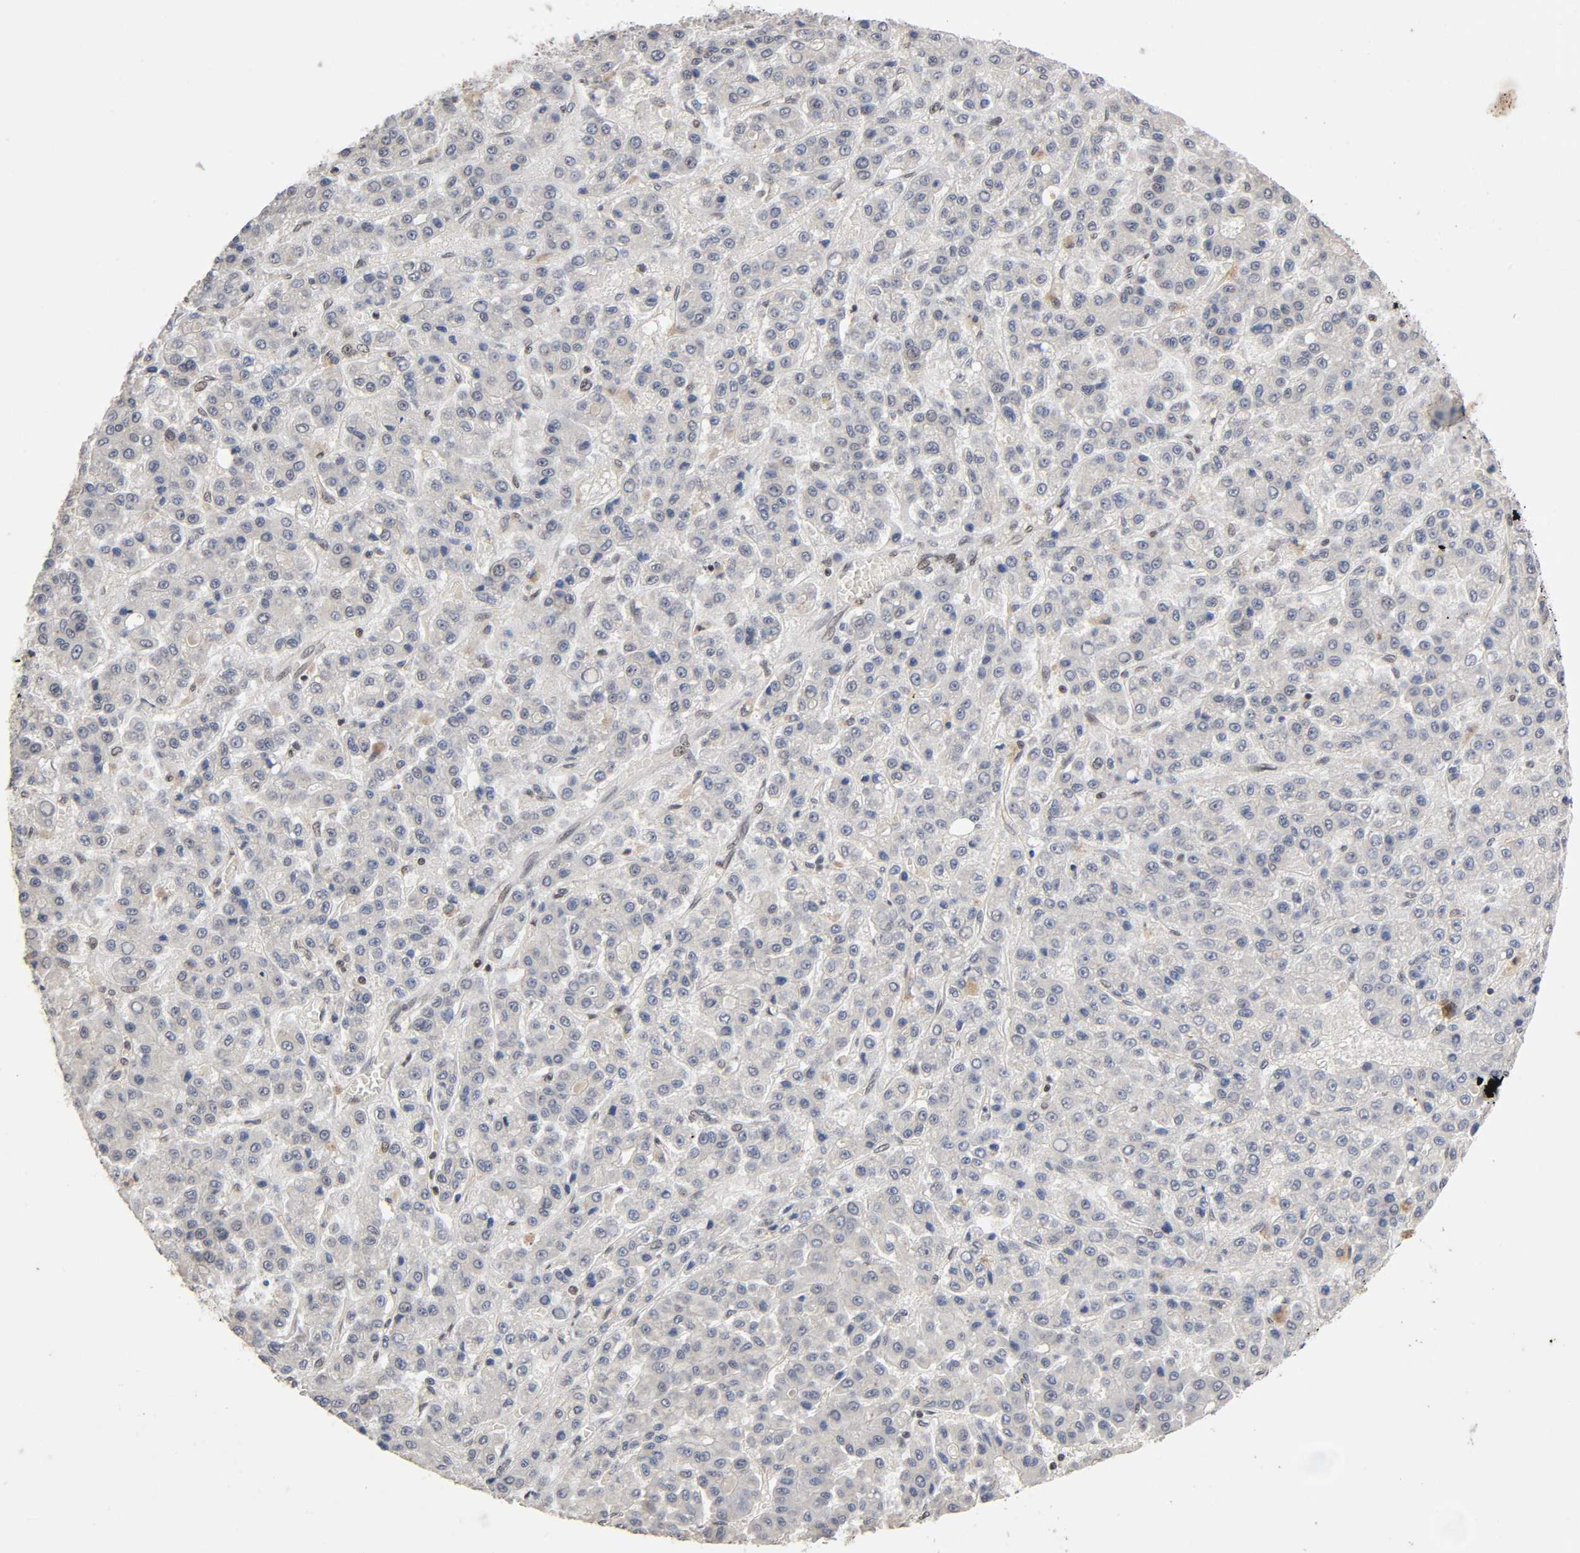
{"staining": {"intensity": "weak", "quantity": "<25%", "location": "cytoplasmic/membranous"}, "tissue": "liver cancer", "cell_type": "Tumor cells", "image_type": "cancer", "snomed": [{"axis": "morphology", "description": "Carcinoma, Hepatocellular, NOS"}, {"axis": "topography", "description": "Liver"}], "caption": "High magnification brightfield microscopy of liver cancer stained with DAB (3,3'-diaminobenzidine) (brown) and counterstained with hematoxylin (blue): tumor cells show no significant staining.", "gene": "ZNF384", "patient": {"sex": "male", "age": 70}}